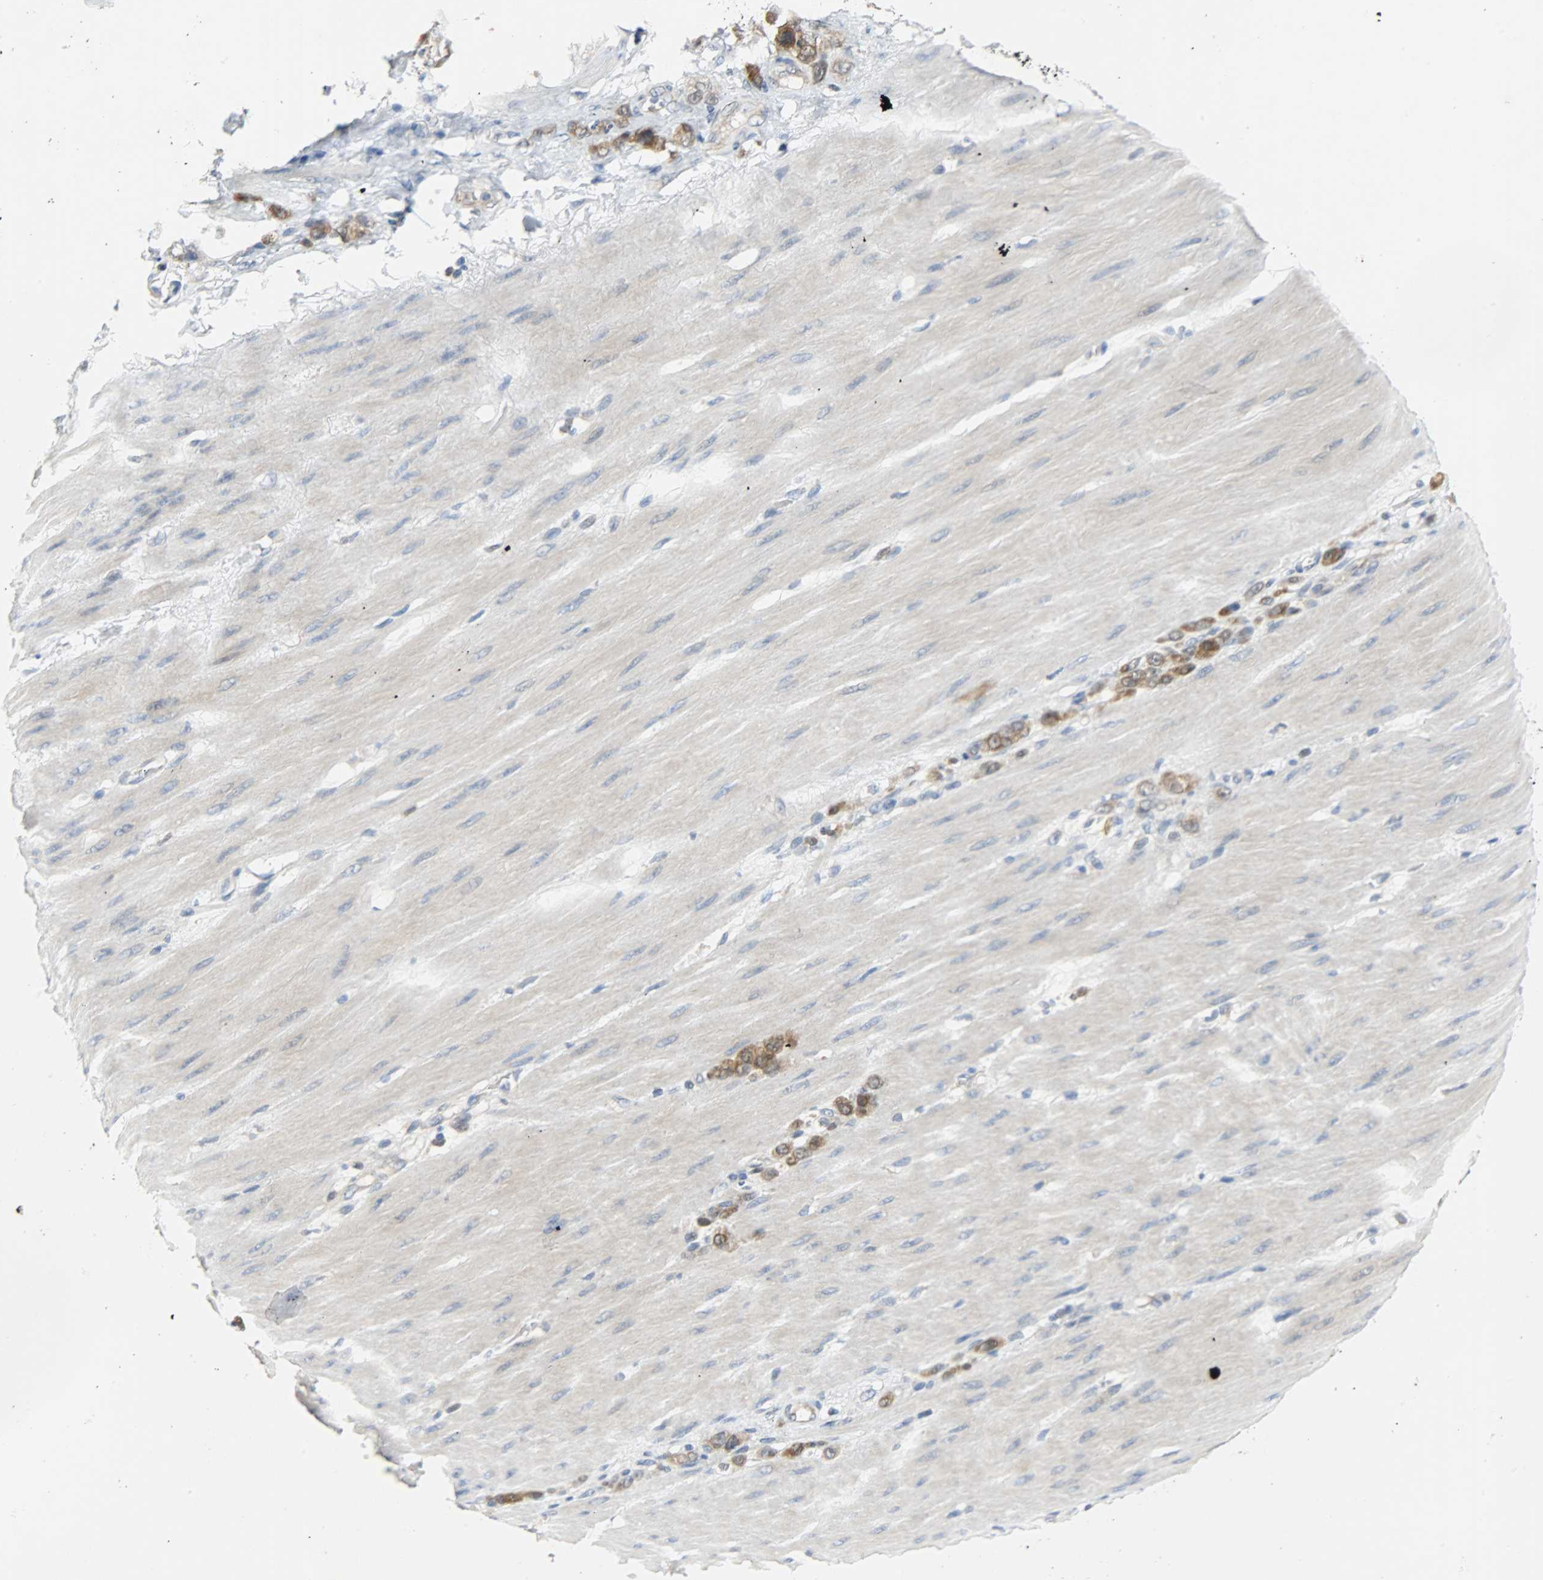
{"staining": {"intensity": "strong", "quantity": ">75%", "location": "cytoplasmic/membranous"}, "tissue": "stomach cancer", "cell_type": "Tumor cells", "image_type": "cancer", "snomed": [{"axis": "morphology", "description": "Adenocarcinoma, NOS"}, {"axis": "topography", "description": "Stomach"}], "caption": "Immunohistochemistry photomicrograph of neoplastic tissue: stomach adenocarcinoma stained using immunohistochemistry displays high levels of strong protein expression localized specifically in the cytoplasmic/membranous of tumor cells, appearing as a cytoplasmic/membranous brown color.", "gene": "EIF4EBP1", "patient": {"sex": "male", "age": 82}}